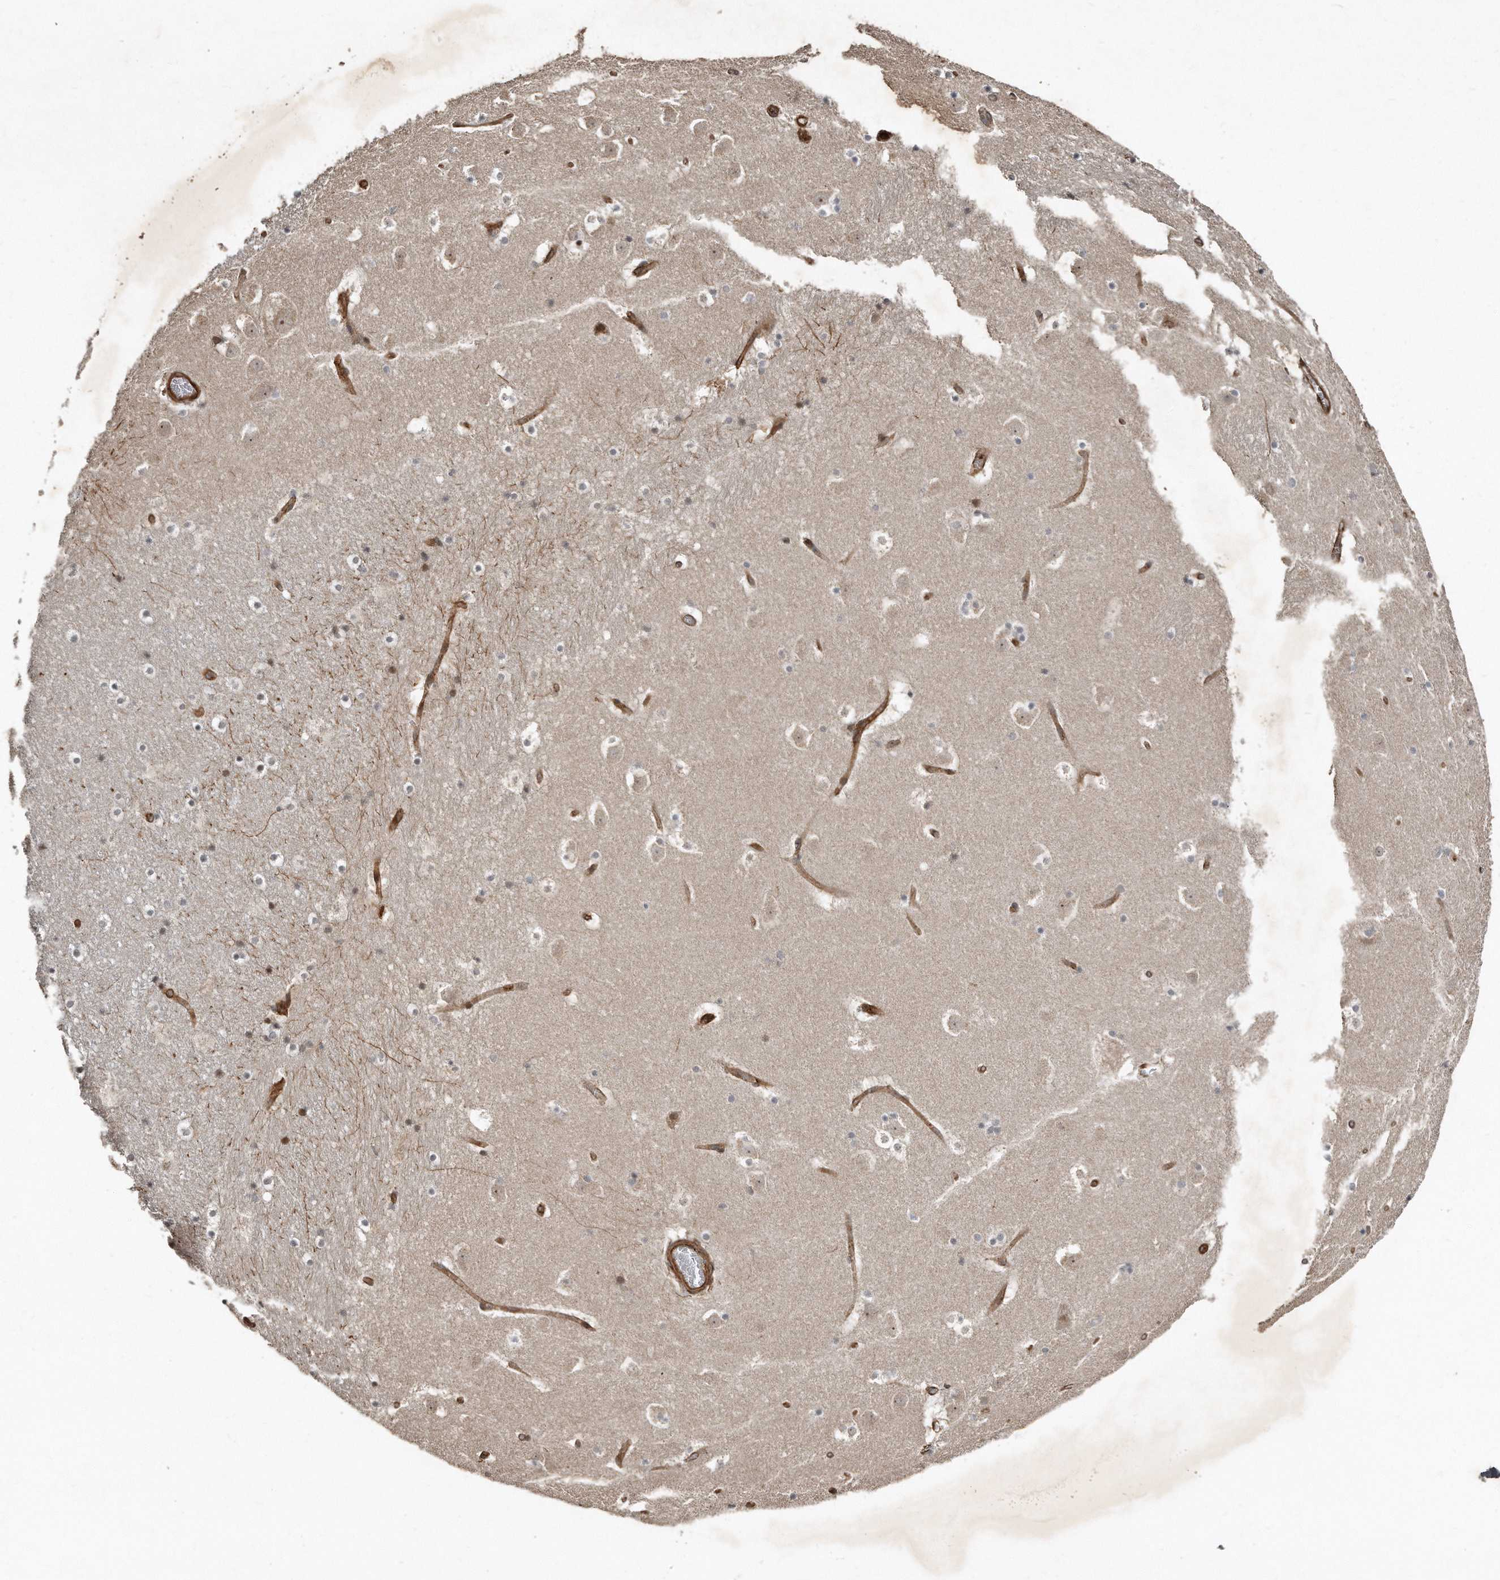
{"staining": {"intensity": "negative", "quantity": "none", "location": "none"}, "tissue": "caudate", "cell_type": "Glial cells", "image_type": "normal", "snomed": [{"axis": "morphology", "description": "Normal tissue, NOS"}, {"axis": "topography", "description": "Lateral ventricle wall"}], "caption": "DAB (3,3'-diaminobenzidine) immunohistochemical staining of normal human caudate demonstrates no significant expression in glial cells. (DAB (3,3'-diaminobenzidine) immunohistochemistry (IHC), high magnification).", "gene": "SNAP47", "patient": {"sex": "male", "age": 45}}